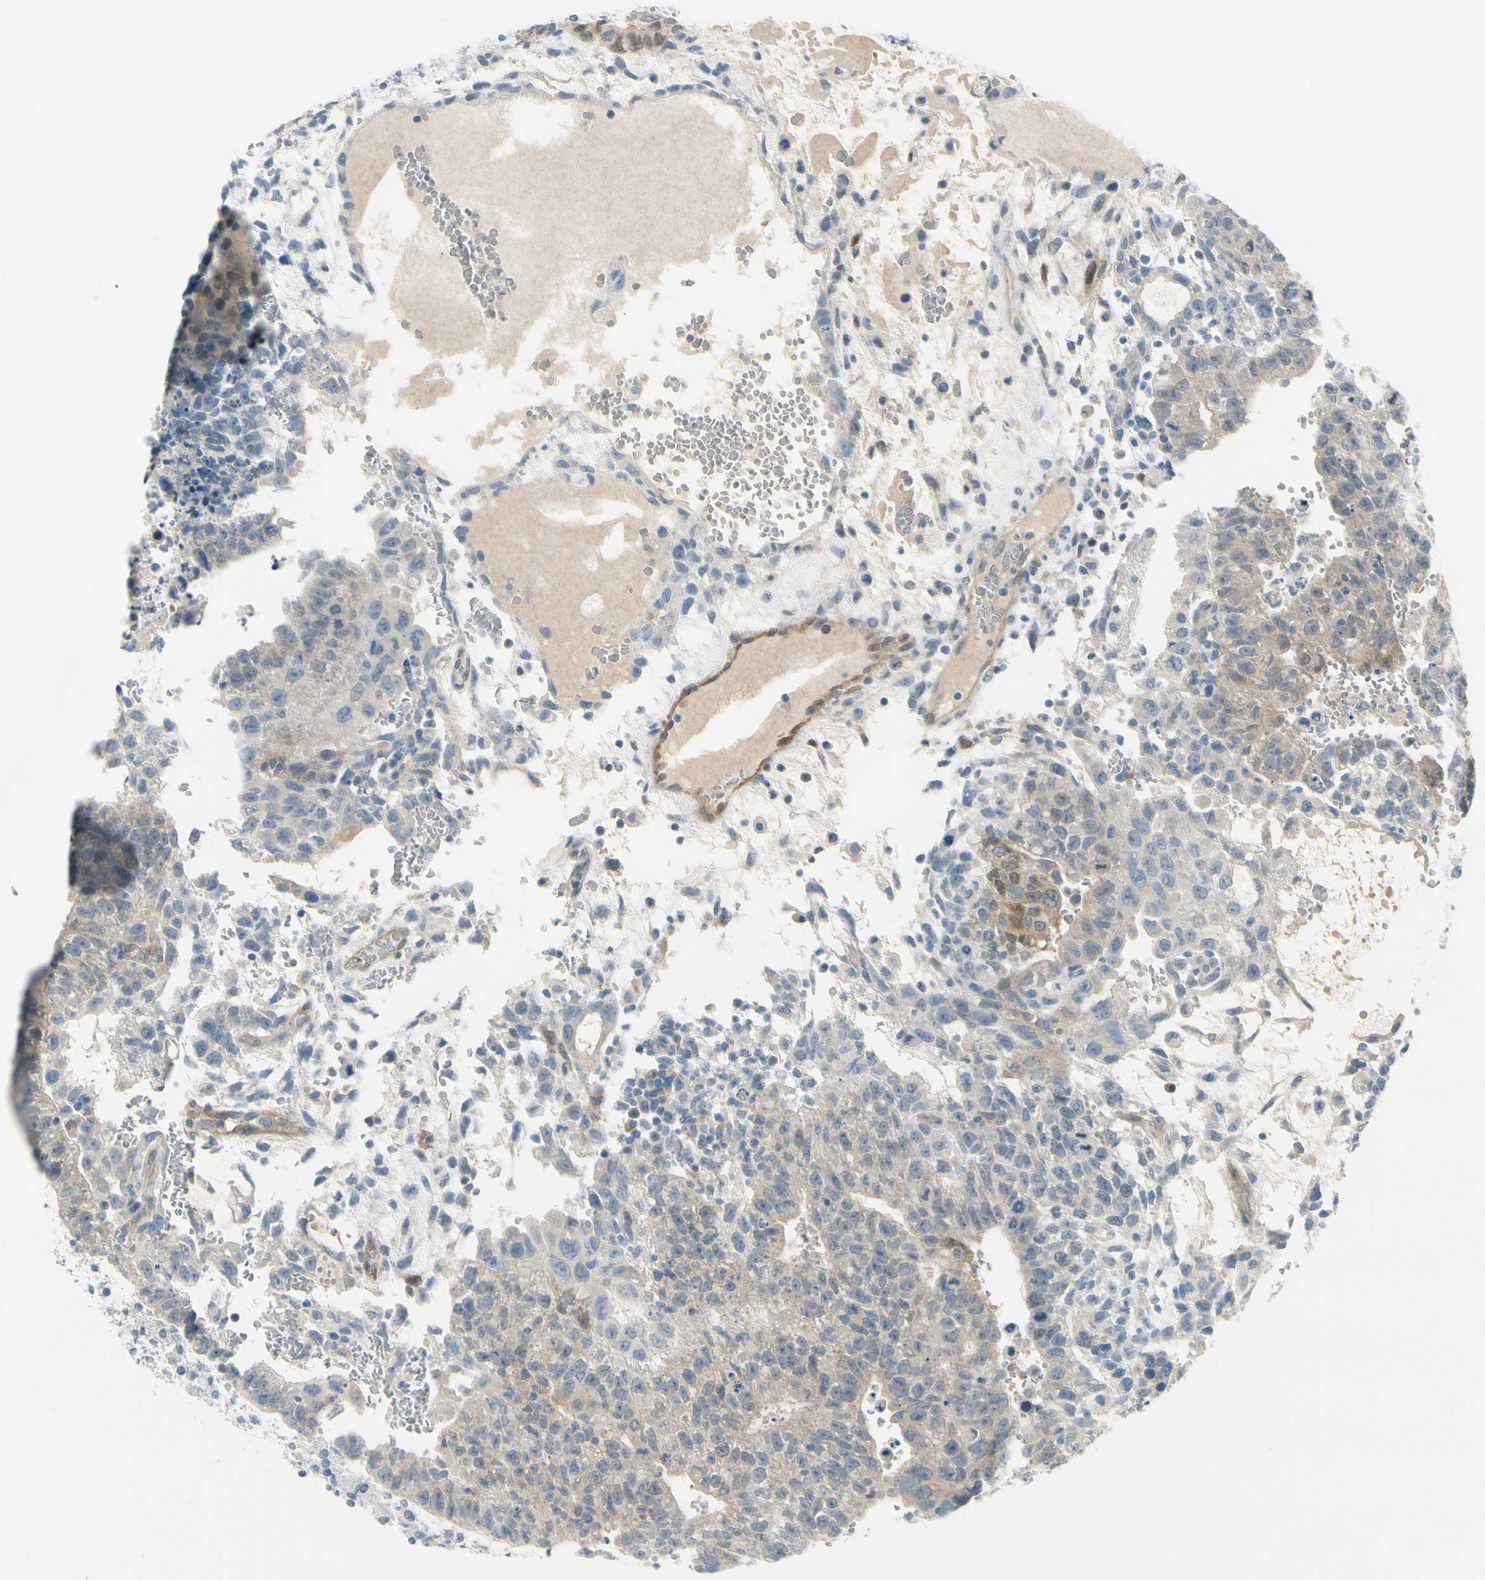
{"staining": {"intensity": "weak", "quantity": "25%-75%", "location": "cytoplasmic/membranous"}, "tissue": "testis cancer", "cell_type": "Tumor cells", "image_type": "cancer", "snomed": [{"axis": "morphology", "description": "Seminoma, NOS"}, {"axis": "morphology", "description": "Carcinoma, Embryonal, NOS"}, {"axis": "topography", "description": "Testis"}], "caption": "High-power microscopy captured an IHC image of testis cancer, revealing weak cytoplasmic/membranous expression in approximately 25%-75% of tumor cells.", "gene": "FHL2", "patient": {"sex": "male", "age": 52}}